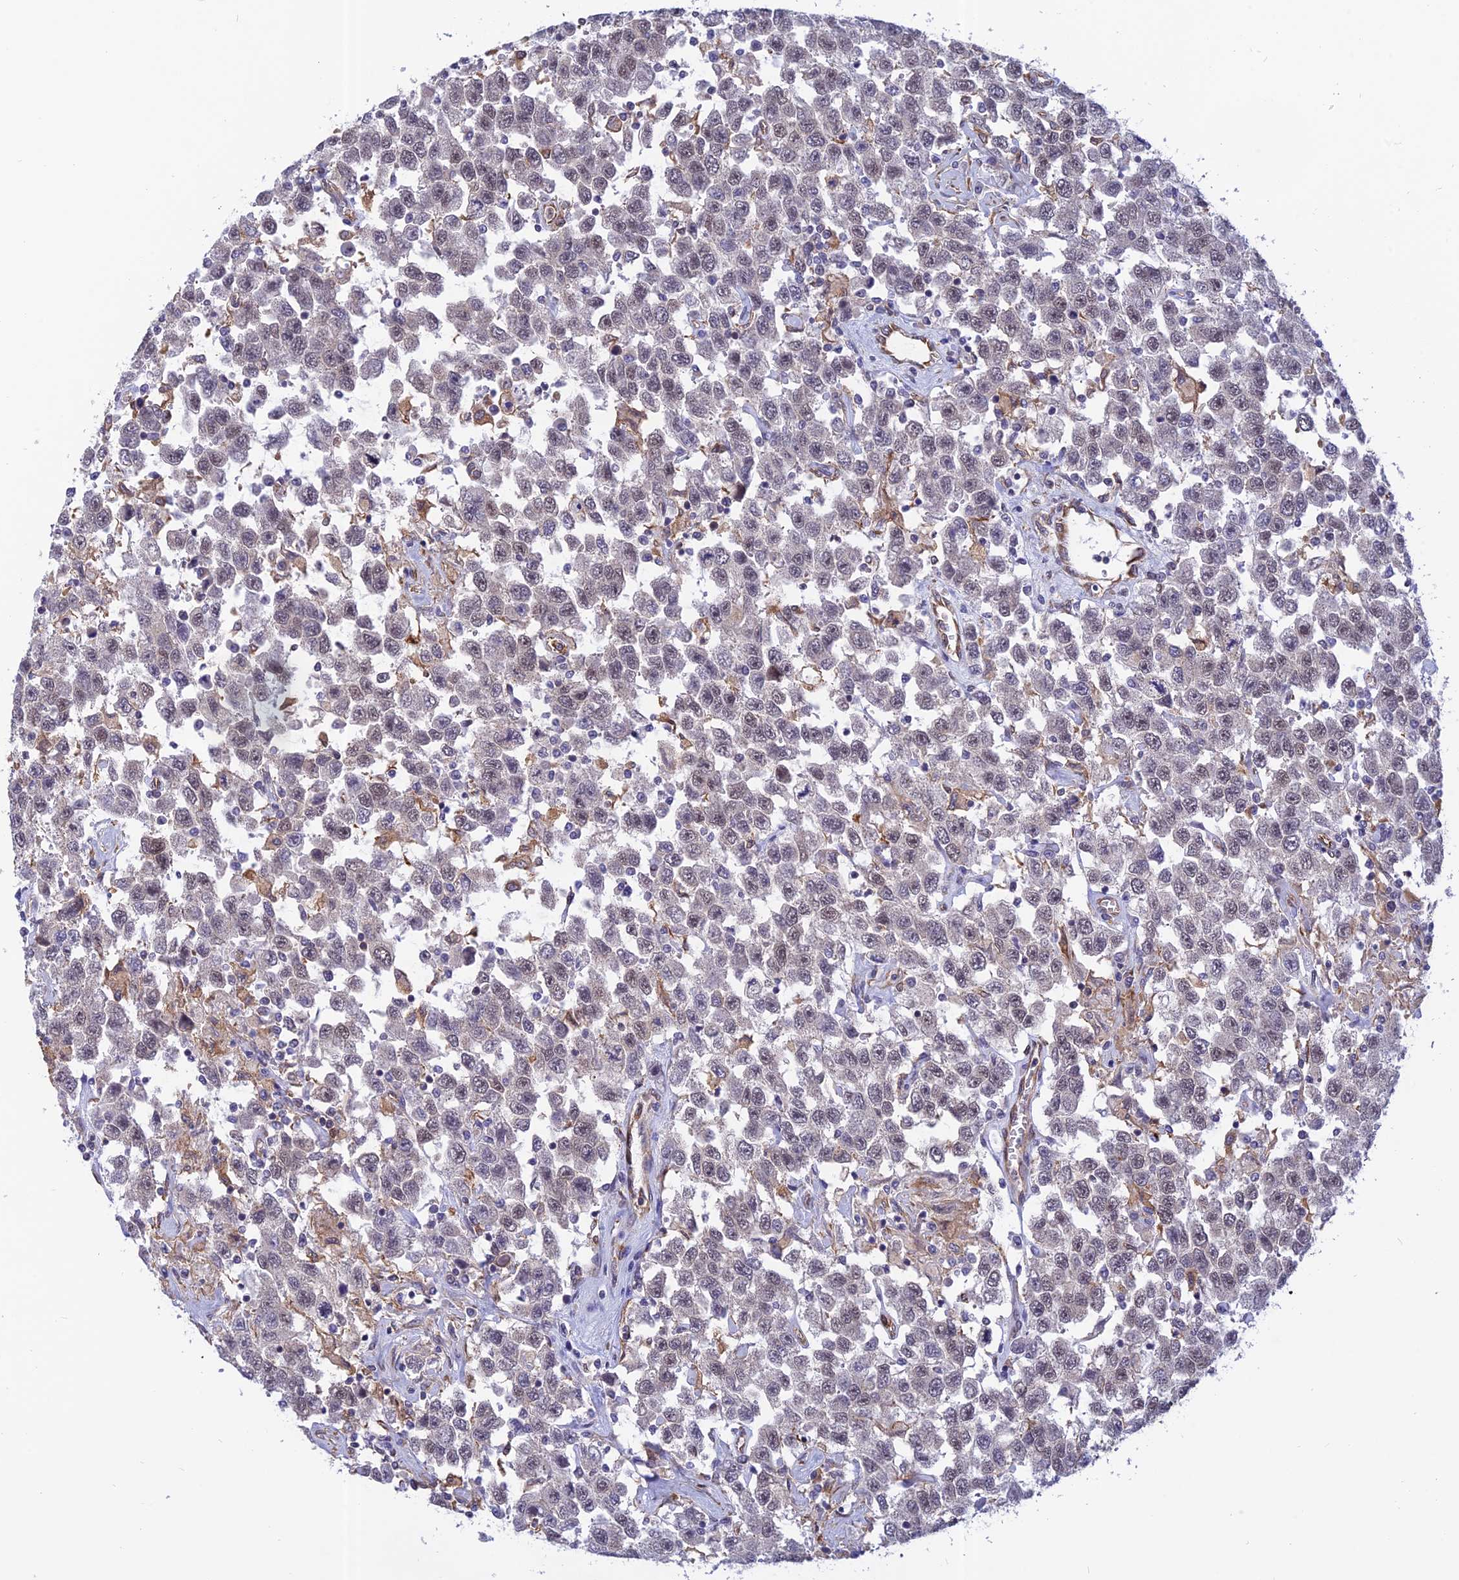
{"staining": {"intensity": "weak", "quantity": "25%-75%", "location": "nuclear"}, "tissue": "testis cancer", "cell_type": "Tumor cells", "image_type": "cancer", "snomed": [{"axis": "morphology", "description": "Seminoma, NOS"}, {"axis": "topography", "description": "Testis"}], "caption": "A low amount of weak nuclear positivity is seen in approximately 25%-75% of tumor cells in testis cancer (seminoma) tissue.", "gene": "PAGR1", "patient": {"sex": "male", "age": 41}}